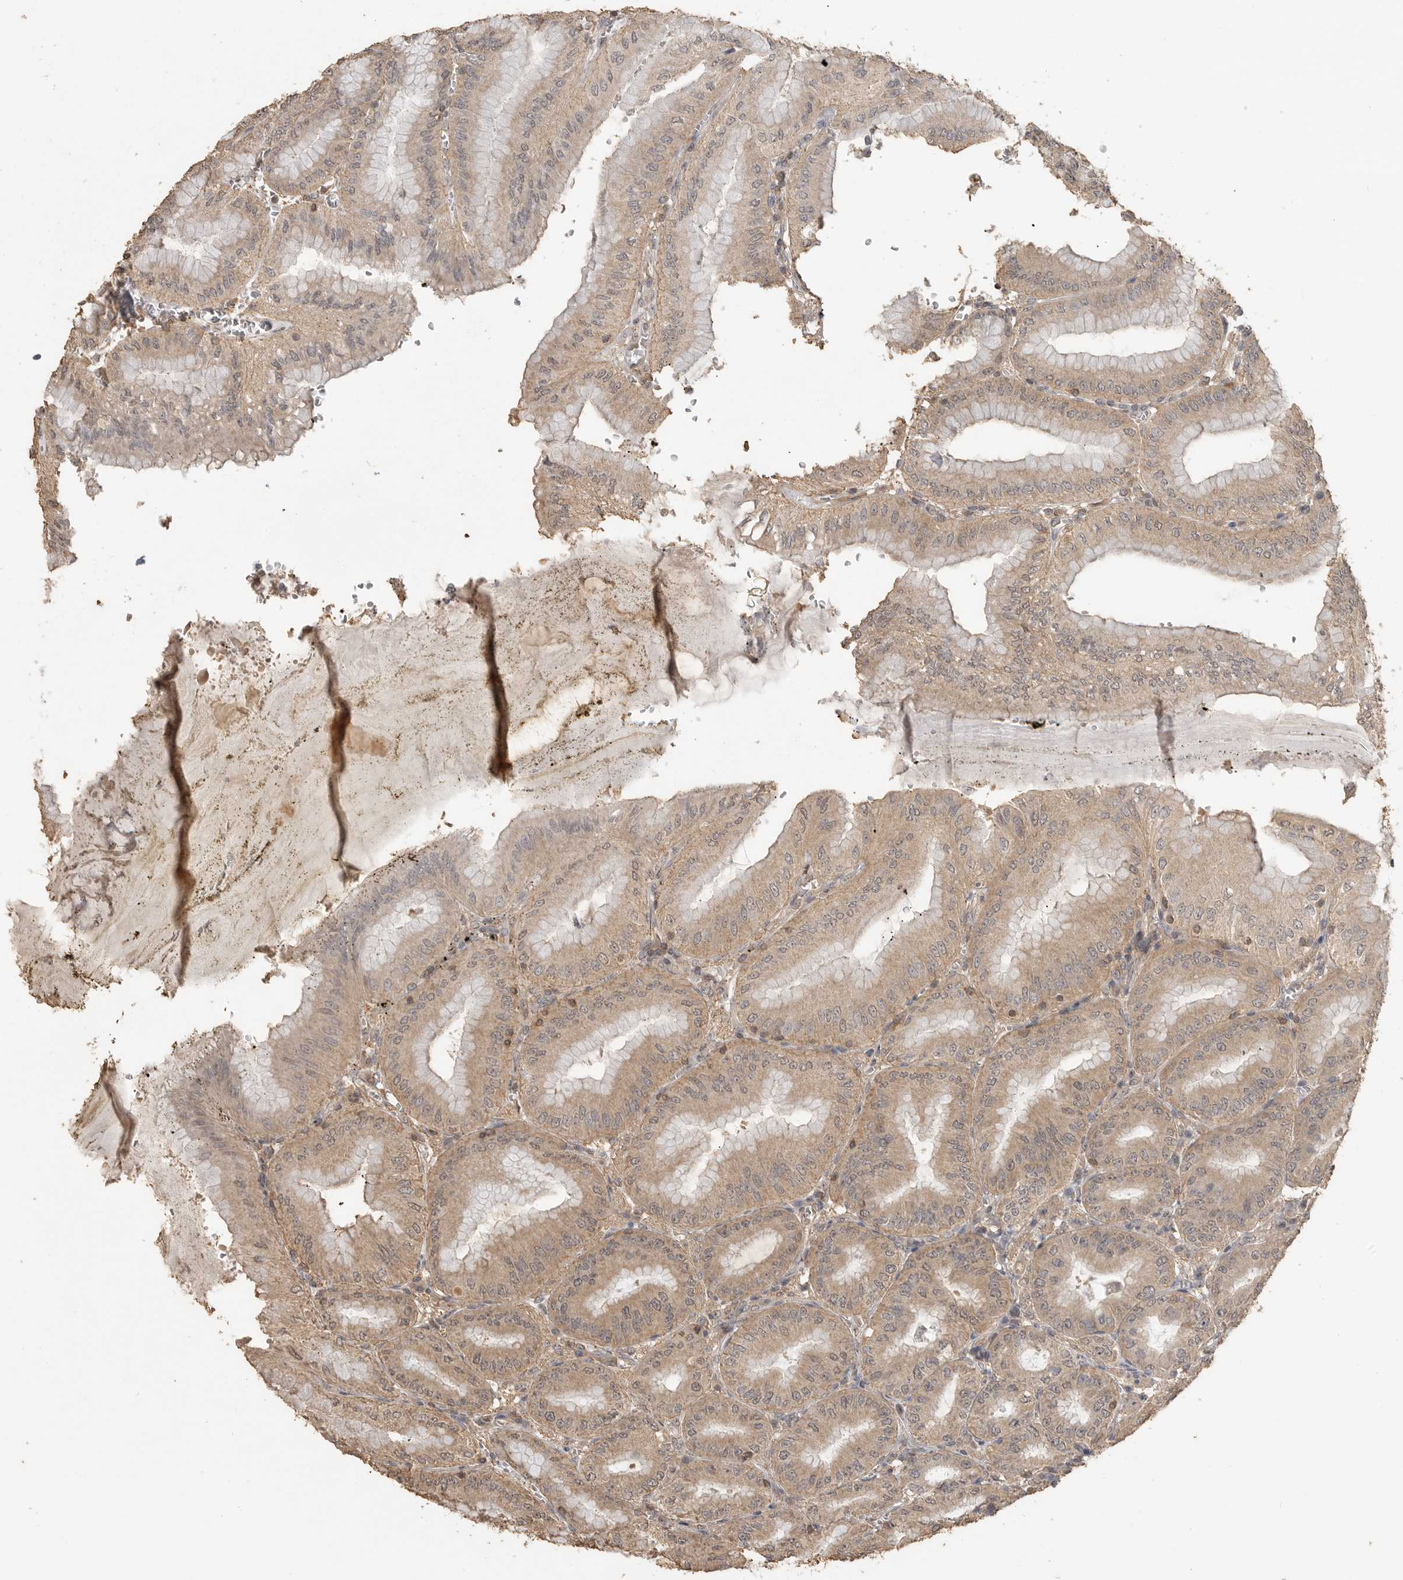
{"staining": {"intensity": "moderate", "quantity": ">75%", "location": "cytoplasmic/membranous"}, "tissue": "stomach", "cell_type": "Glandular cells", "image_type": "normal", "snomed": [{"axis": "morphology", "description": "Normal tissue, NOS"}, {"axis": "topography", "description": "Stomach, lower"}], "caption": "Glandular cells exhibit moderate cytoplasmic/membranous staining in approximately >75% of cells in normal stomach.", "gene": "MAP2K1", "patient": {"sex": "male", "age": 71}}